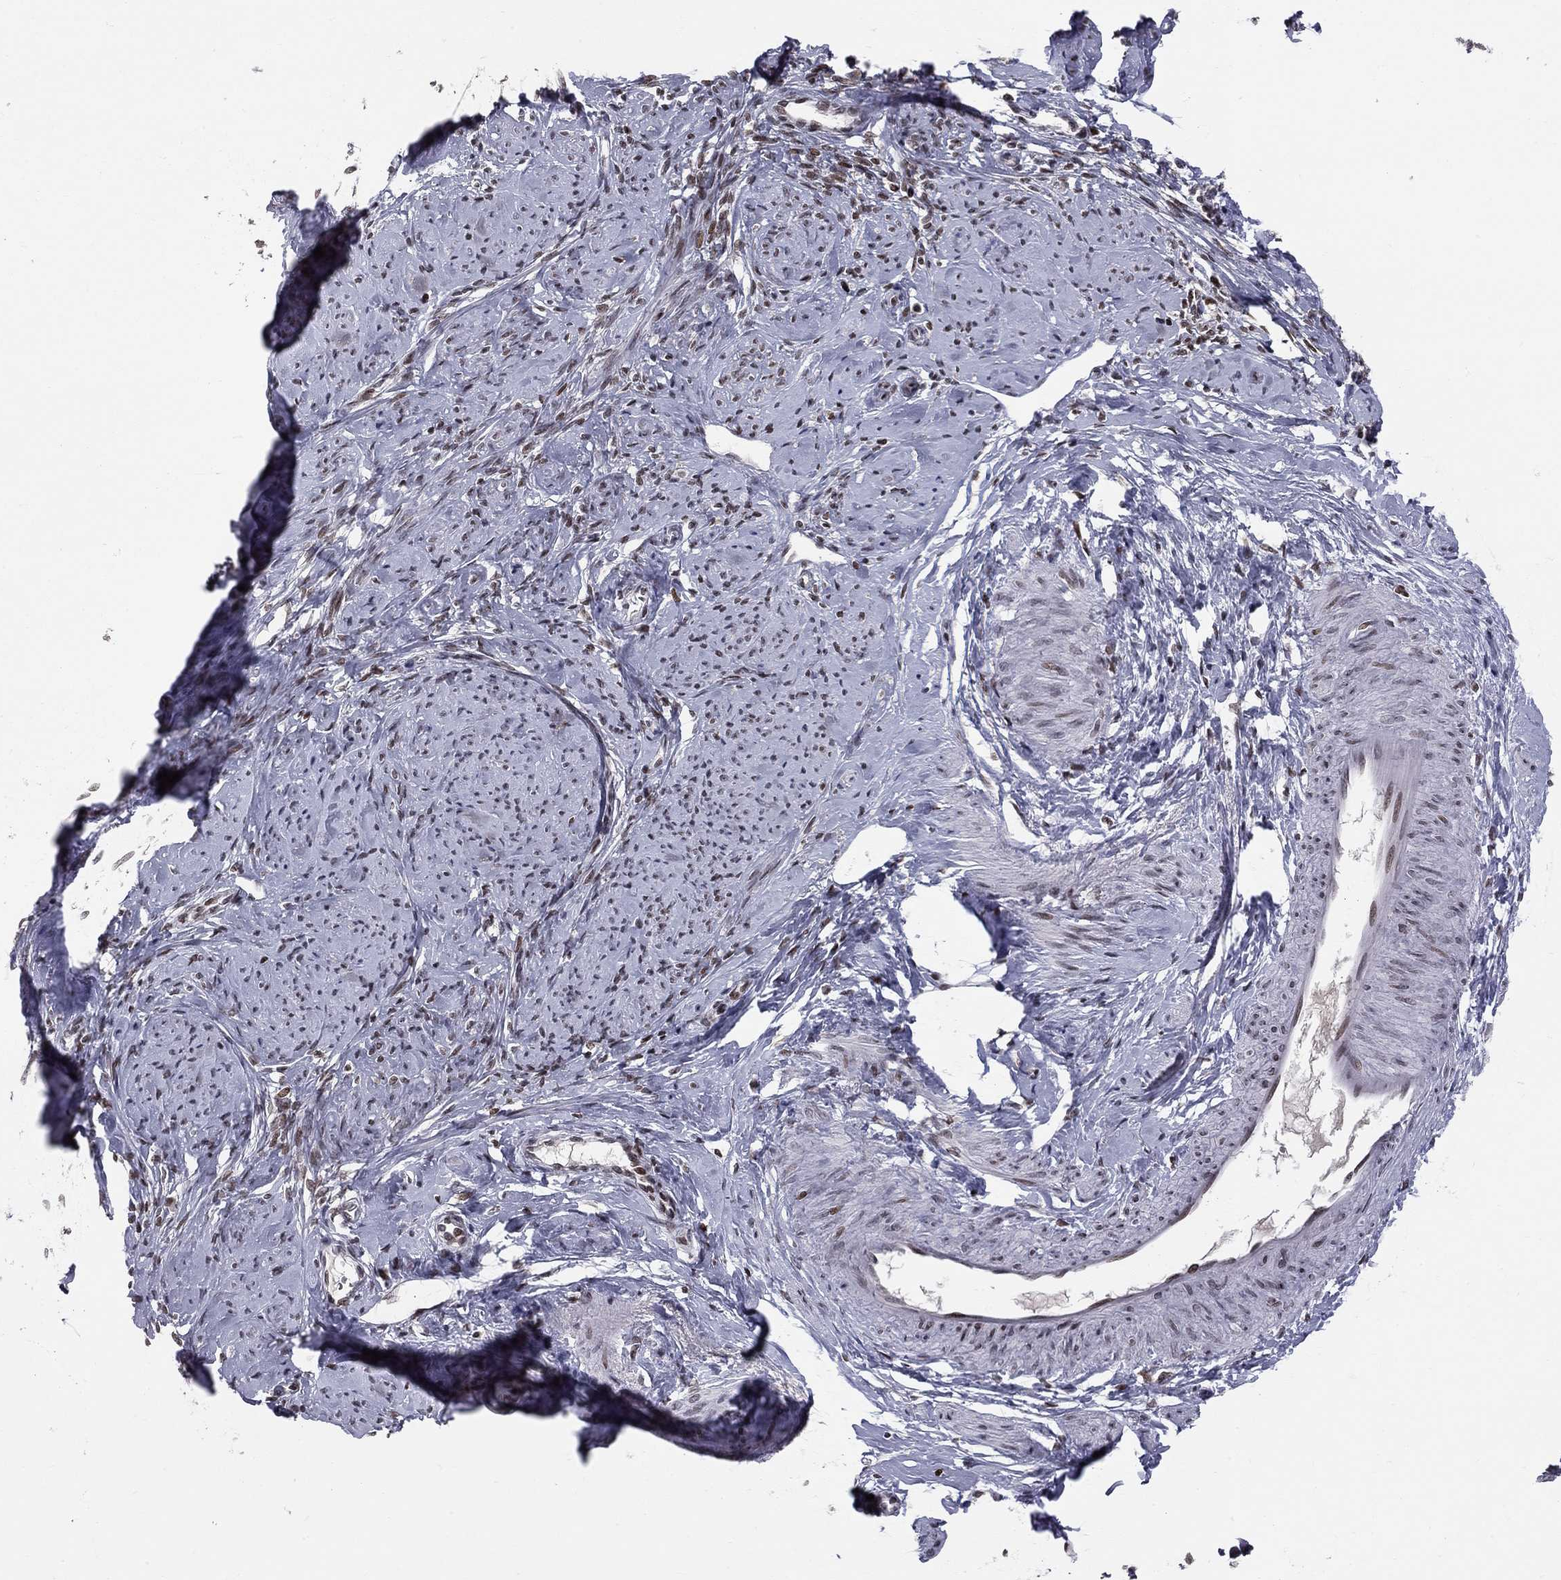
{"staining": {"intensity": "moderate", "quantity": "25%-75%", "location": "nuclear"}, "tissue": "smooth muscle", "cell_type": "Smooth muscle cells", "image_type": "normal", "snomed": [{"axis": "morphology", "description": "Normal tissue, NOS"}, {"axis": "topography", "description": "Smooth muscle"}], "caption": "The image shows staining of benign smooth muscle, revealing moderate nuclear protein staining (brown color) within smooth muscle cells. The staining was performed using DAB, with brown indicating positive protein expression. Nuclei are stained blue with hematoxylin.", "gene": "RNASEH2C", "patient": {"sex": "female", "age": 48}}